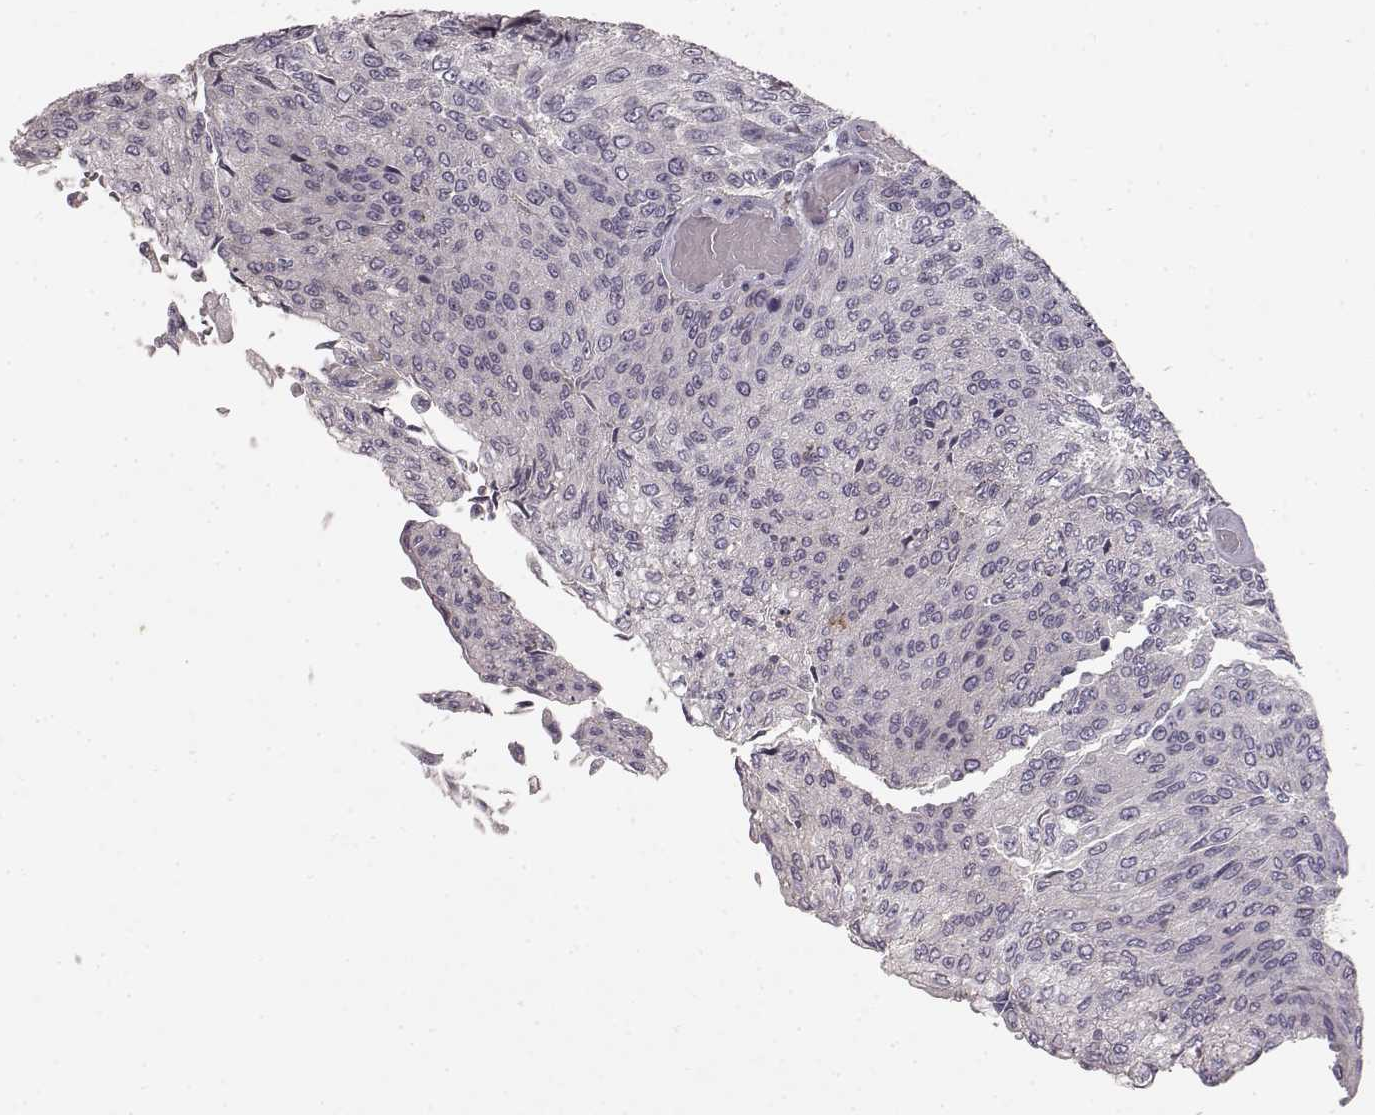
{"staining": {"intensity": "negative", "quantity": "none", "location": "none"}, "tissue": "urothelial cancer", "cell_type": "Tumor cells", "image_type": "cancer", "snomed": [{"axis": "morphology", "description": "Urothelial carcinoma, Low grade"}, {"axis": "topography", "description": "Ureter, NOS"}, {"axis": "topography", "description": "Urinary bladder"}], "caption": "Human urothelial cancer stained for a protein using IHC displays no staining in tumor cells.", "gene": "CCNF", "patient": {"sex": "male", "age": 78}}